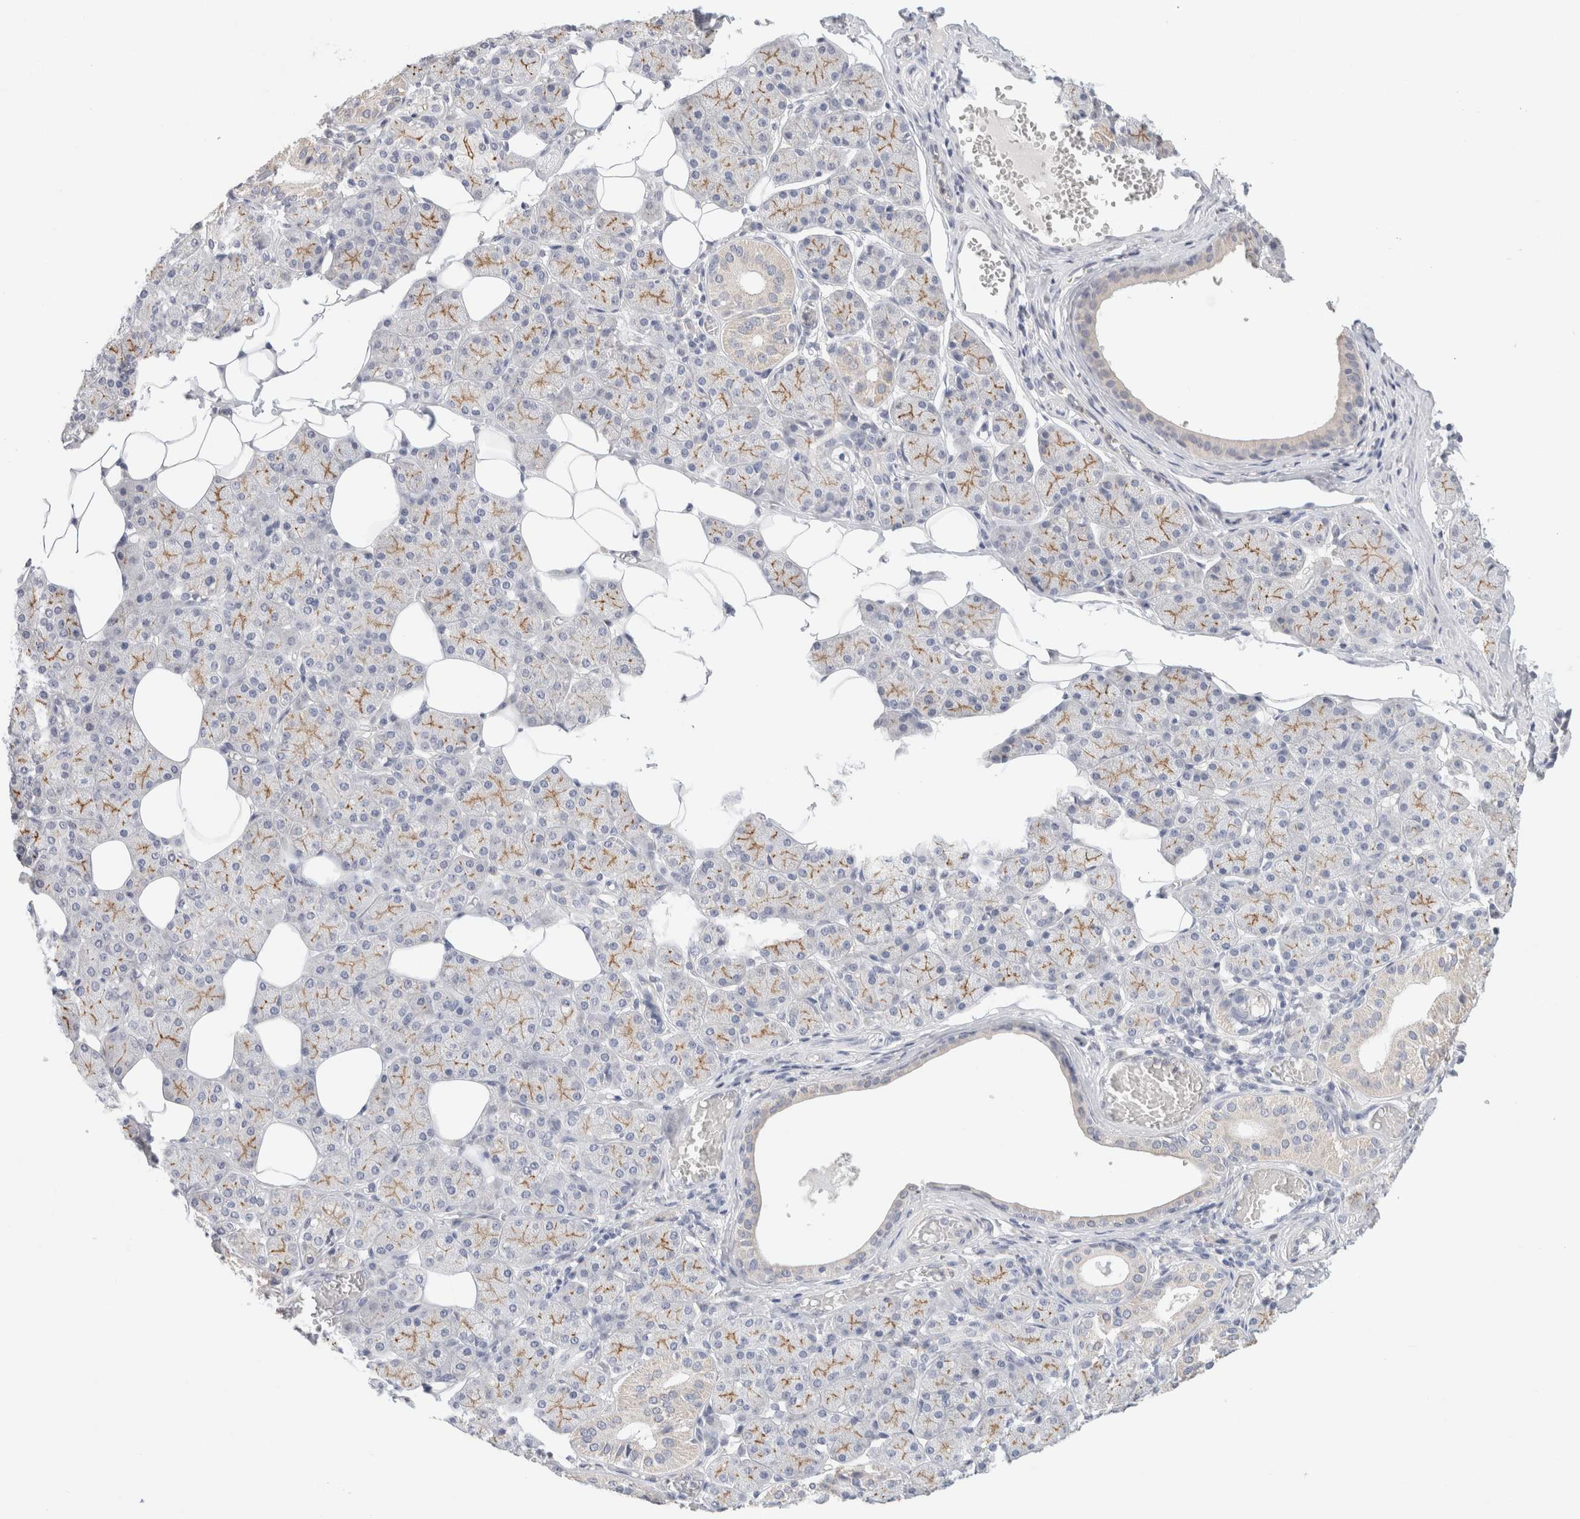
{"staining": {"intensity": "weak", "quantity": "25%-75%", "location": "cytoplasmic/membranous"}, "tissue": "salivary gland", "cell_type": "Glandular cells", "image_type": "normal", "snomed": [{"axis": "morphology", "description": "Normal tissue, NOS"}, {"axis": "topography", "description": "Salivary gland"}], "caption": "Protein expression analysis of normal salivary gland demonstrates weak cytoplasmic/membranous staining in about 25%-75% of glandular cells.", "gene": "MPP2", "patient": {"sex": "female", "age": 33}}